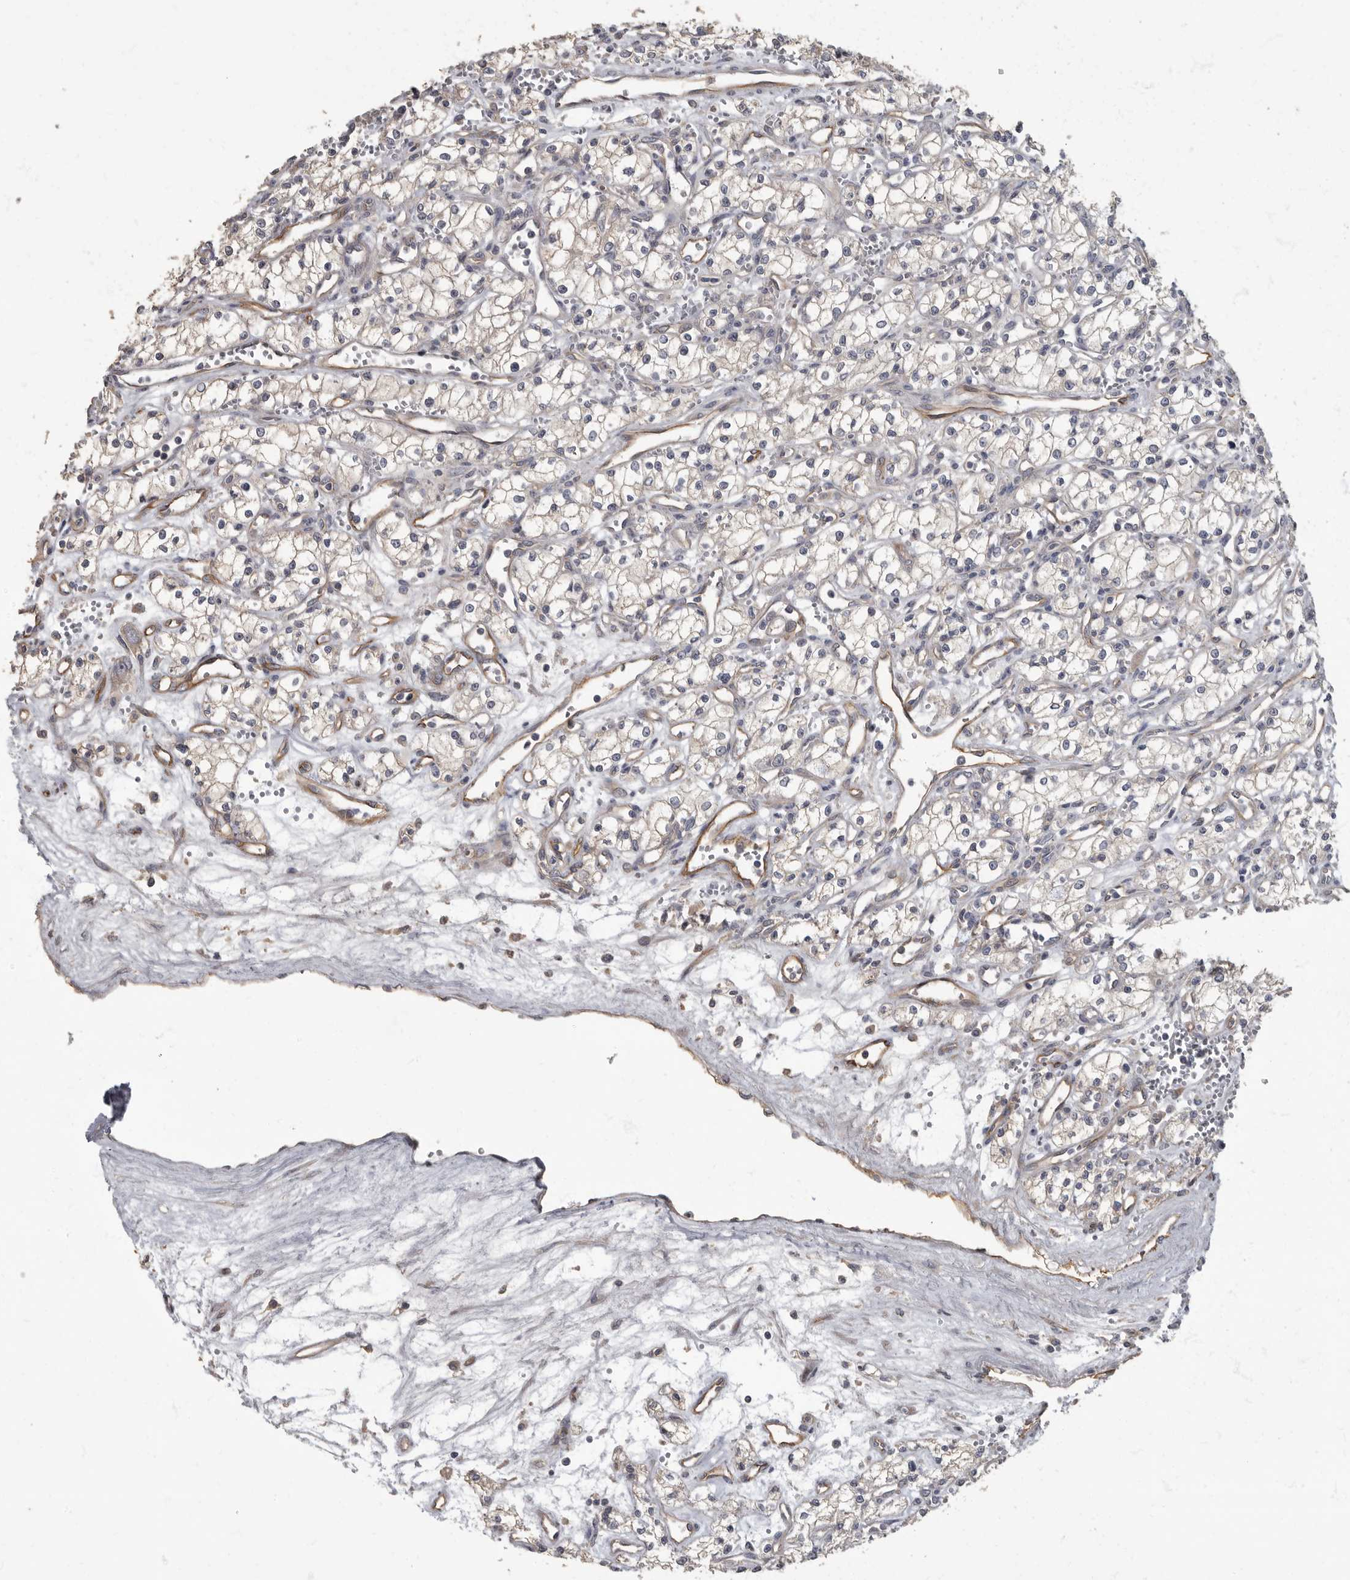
{"staining": {"intensity": "negative", "quantity": "none", "location": "none"}, "tissue": "renal cancer", "cell_type": "Tumor cells", "image_type": "cancer", "snomed": [{"axis": "morphology", "description": "Adenocarcinoma, NOS"}, {"axis": "topography", "description": "Kidney"}], "caption": "The micrograph reveals no significant staining in tumor cells of renal cancer (adenocarcinoma).", "gene": "PDK1", "patient": {"sex": "male", "age": 59}}